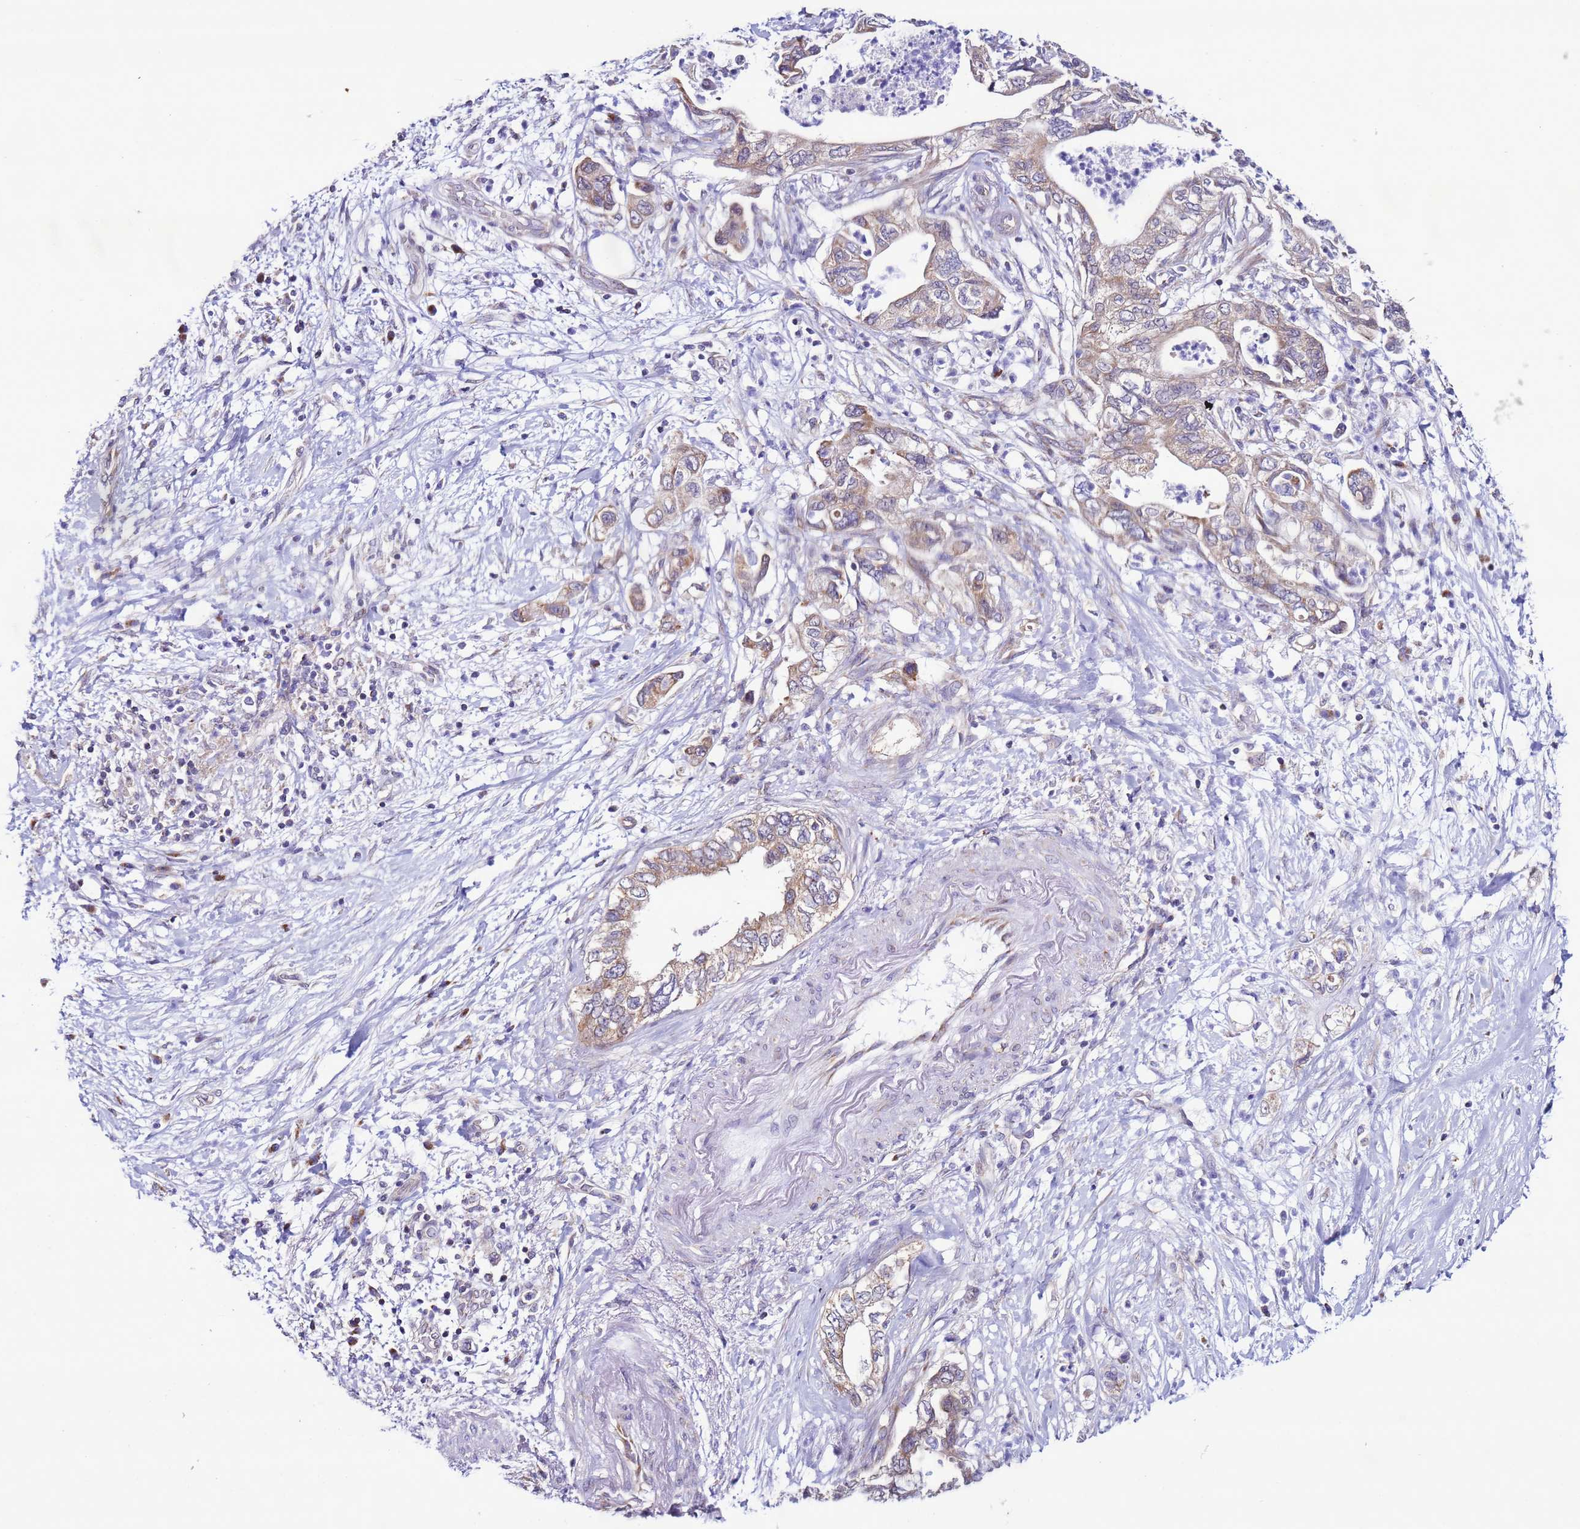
{"staining": {"intensity": "weak", "quantity": ">75%", "location": "cytoplasmic/membranous"}, "tissue": "pancreatic cancer", "cell_type": "Tumor cells", "image_type": "cancer", "snomed": [{"axis": "morphology", "description": "Adenocarcinoma, NOS"}, {"axis": "topography", "description": "Pancreas"}], "caption": "The photomicrograph exhibits staining of pancreatic cancer (adenocarcinoma), revealing weak cytoplasmic/membranous protein staining (brown color) within tumor cells.", "gene": "AHI1", "patient": {"sex": "female", "age": 73}}